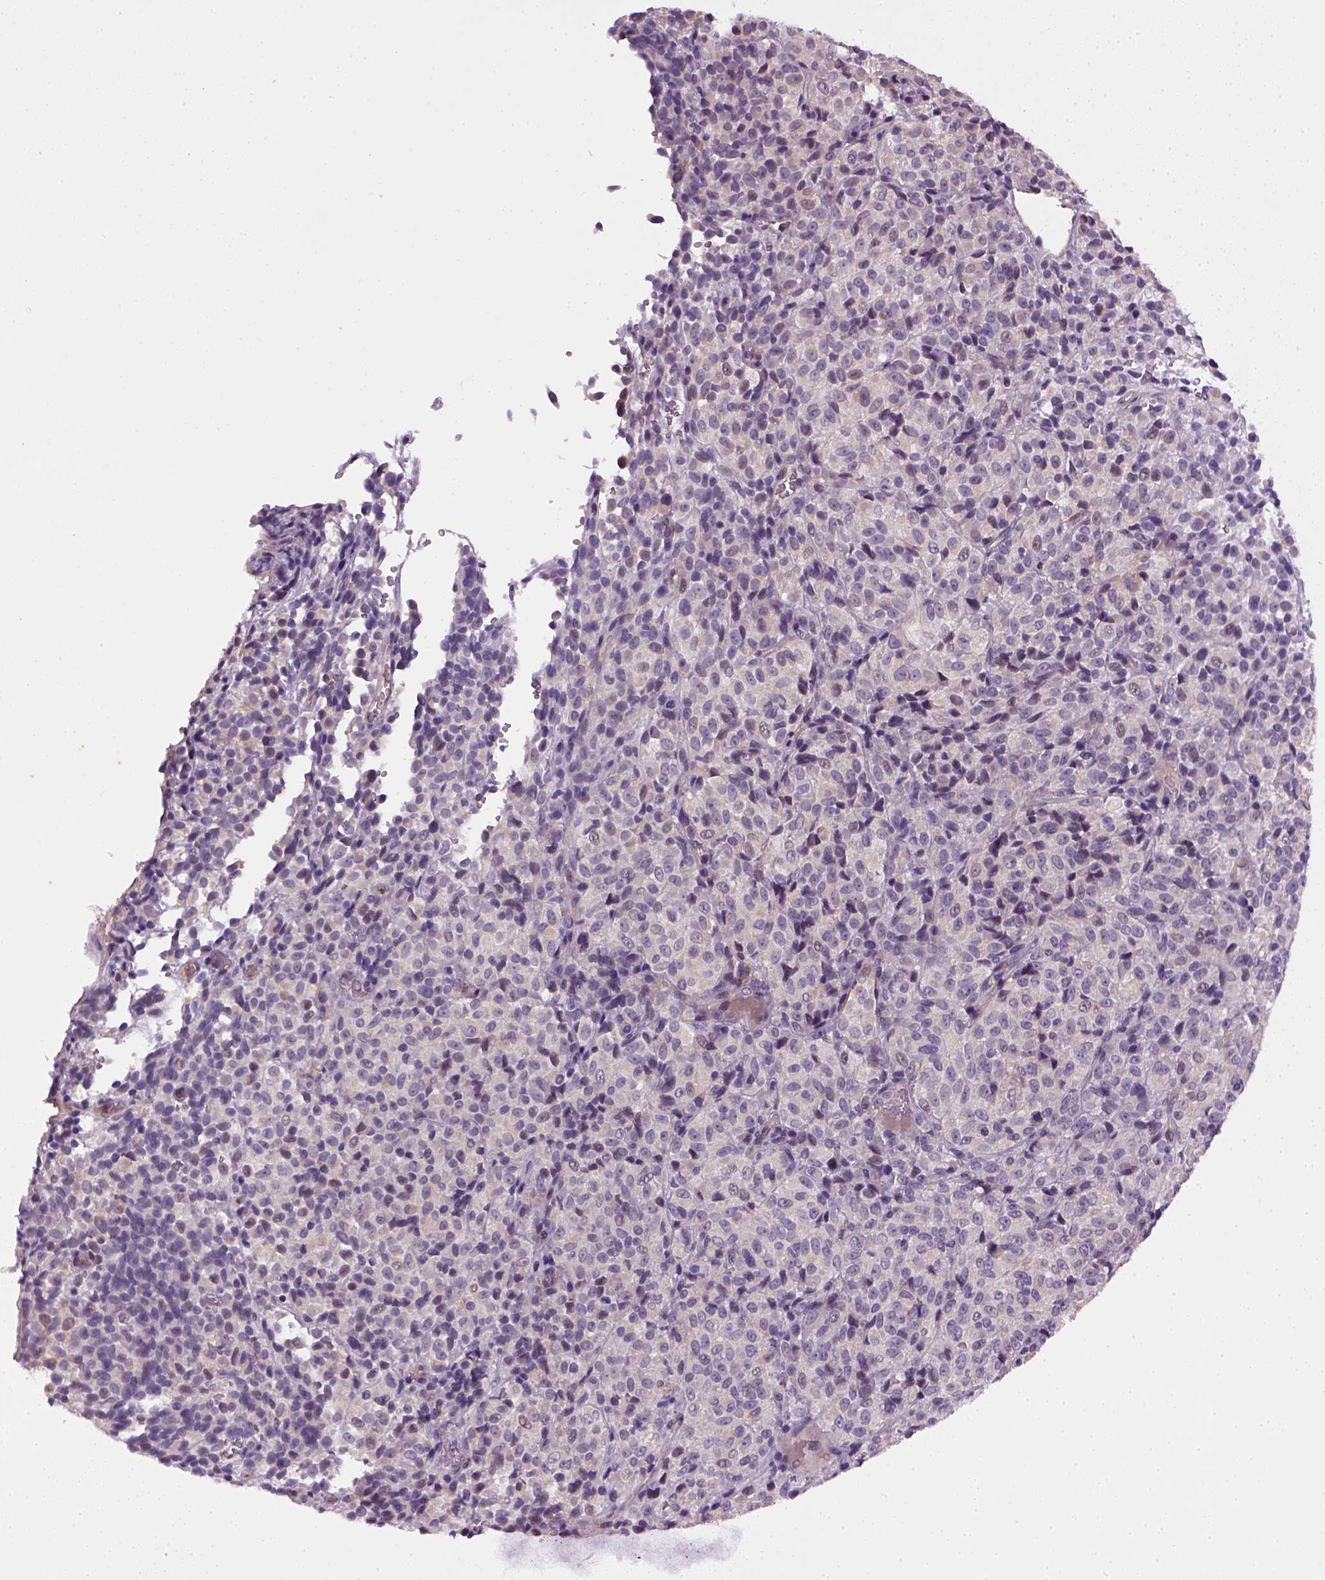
{"staining": {"intensity": "negative", "quantity": "none", "location": "none"}, "tissue": "melanoma", "cell_type": "Tumor cells", "image_type": "cancer", "snomed": [{"axis": "morphology", "description": "Malignant melanoma, Metastatic site"}, {"axis": "topography", "description": "Brain"}], "caption": "This is an immunohistochemistry (IHC) histopathology image of malignant melanoma (metastatic site). There is no staining in tumor cells.", "gene": "TPRG1", "patient": {"sex": "female", "age": 56}}